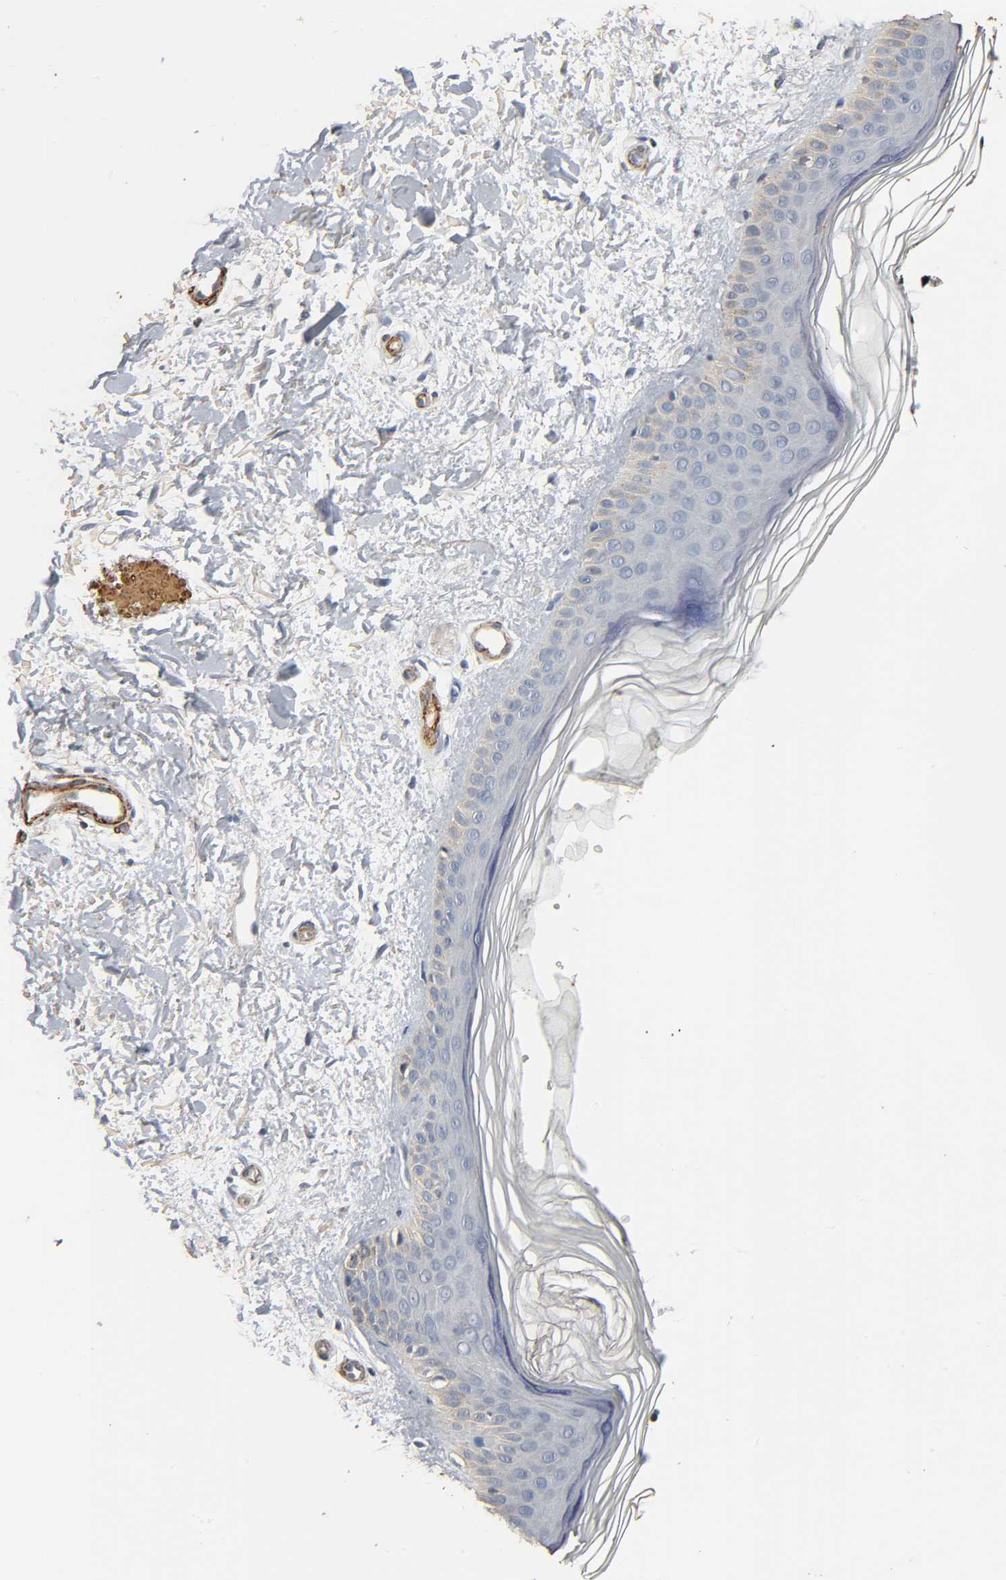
{"staining": {"intensity": "negative", "quantity": "none", "location": "none"}, "tissue": "skin", "cell_type": "Fibroblasts", "image_type": "normal", "snomed": [{"axis": "morphology", "description": "Normal tissue, NOS"}, {"axis": "topography", "description": "Skin"}], "caption": "Normal skin was stained to show a protein in brown. There is no significant expression in fibroblasts. (Brightfield microscopy of DAB immunohistochemistry (IHC) at high magnification).", "gene": "GSTA1", "patient": {"sex": "female", "age": 19}}